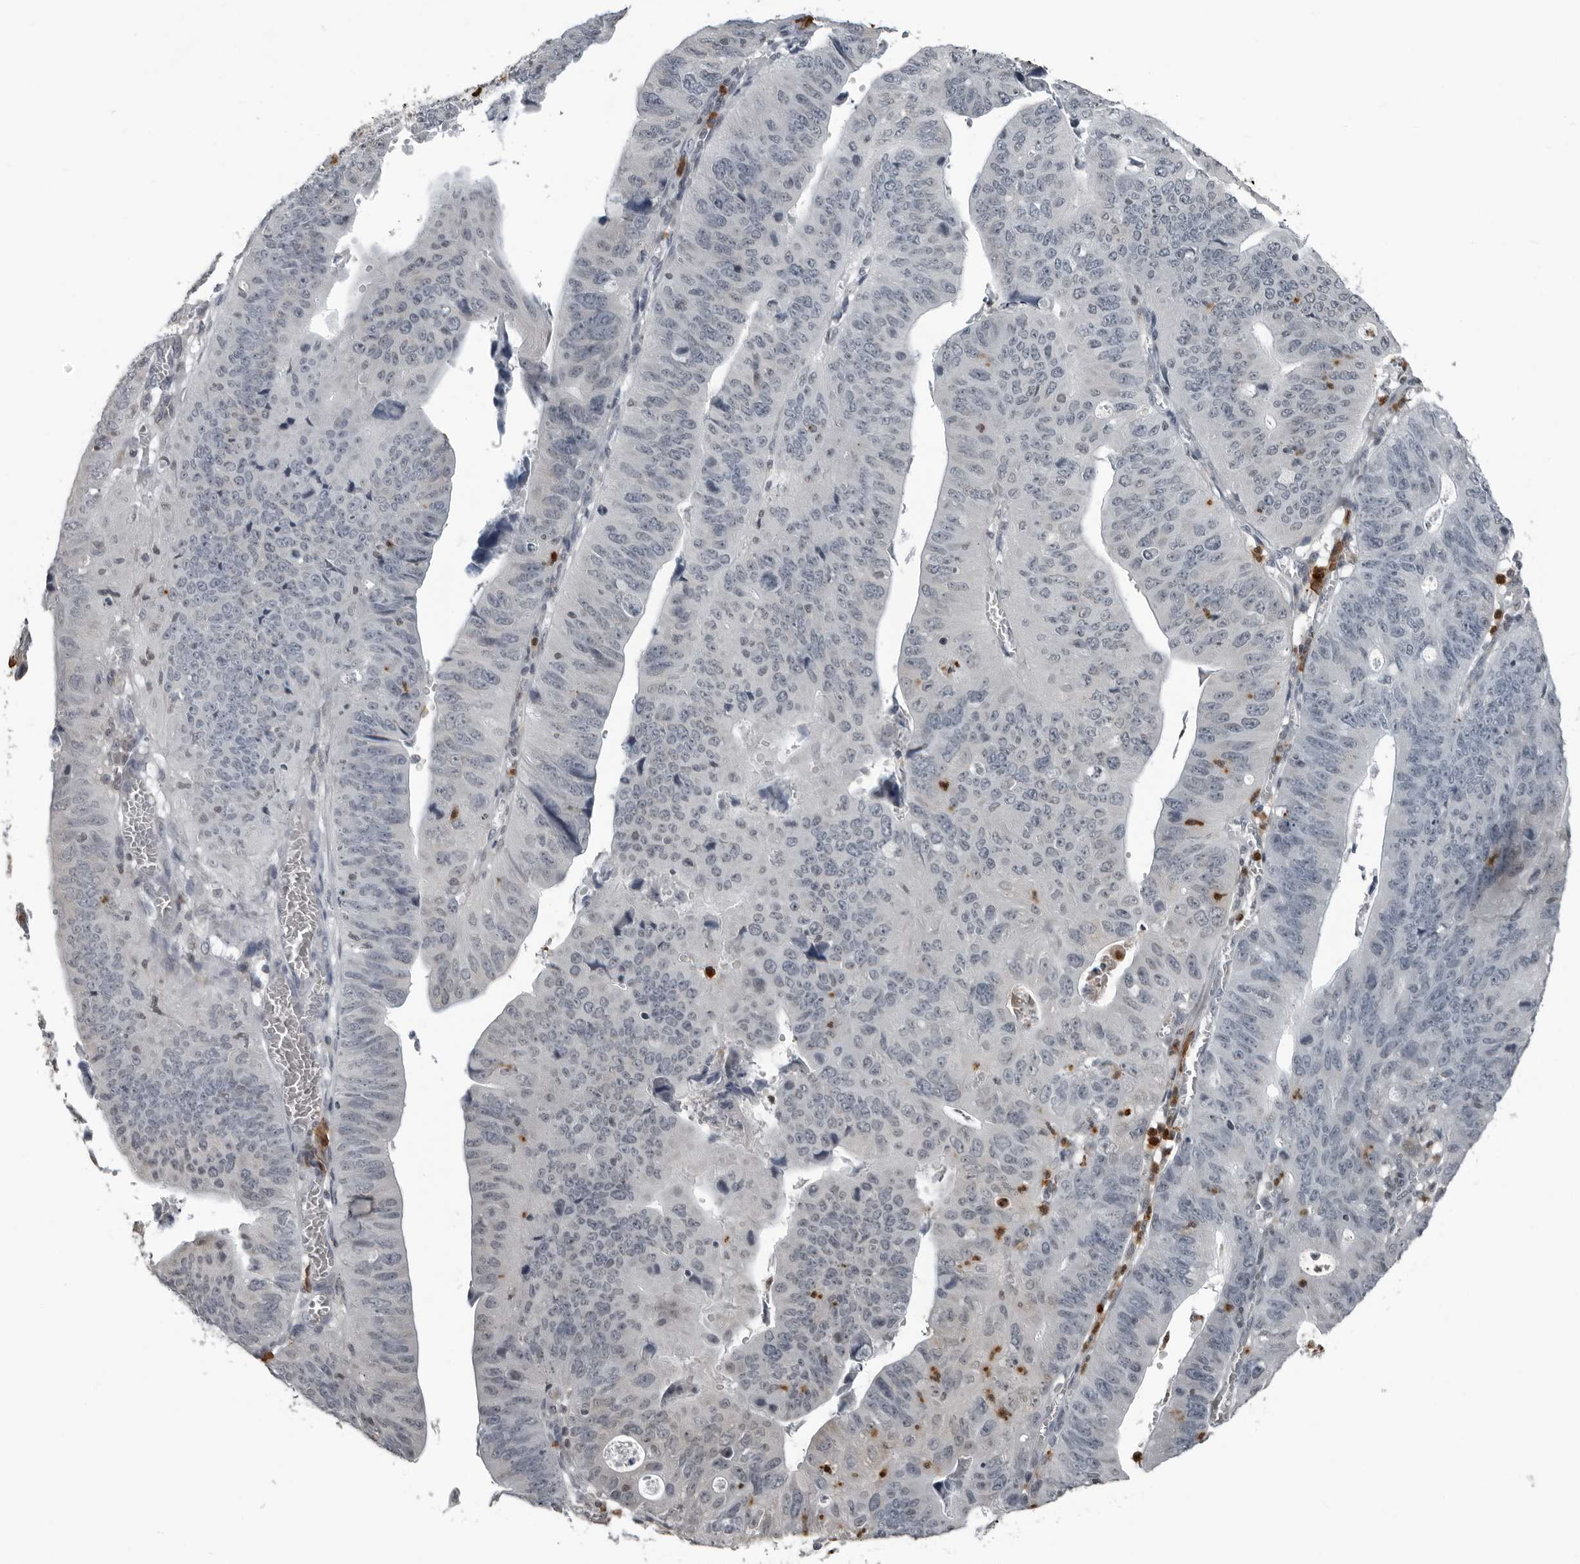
{"staining": {"intensity": "negative", "quantity": "none", "location": "none"}, "tissue": "stomach cancer", "cell_type": "Tumor cells", "image_type": "cancer", "snomed": [{"axis": "morphology", "description": "Adenocarcinoma, NOS"}, {"axis": "topography", "description": "Stomach"}], "caption": "Micrograph shows no significant protein staining in tumor cells of stomach cancer.", "gene": "RTCA", "patient": {"sex": "male", "age": 59}}